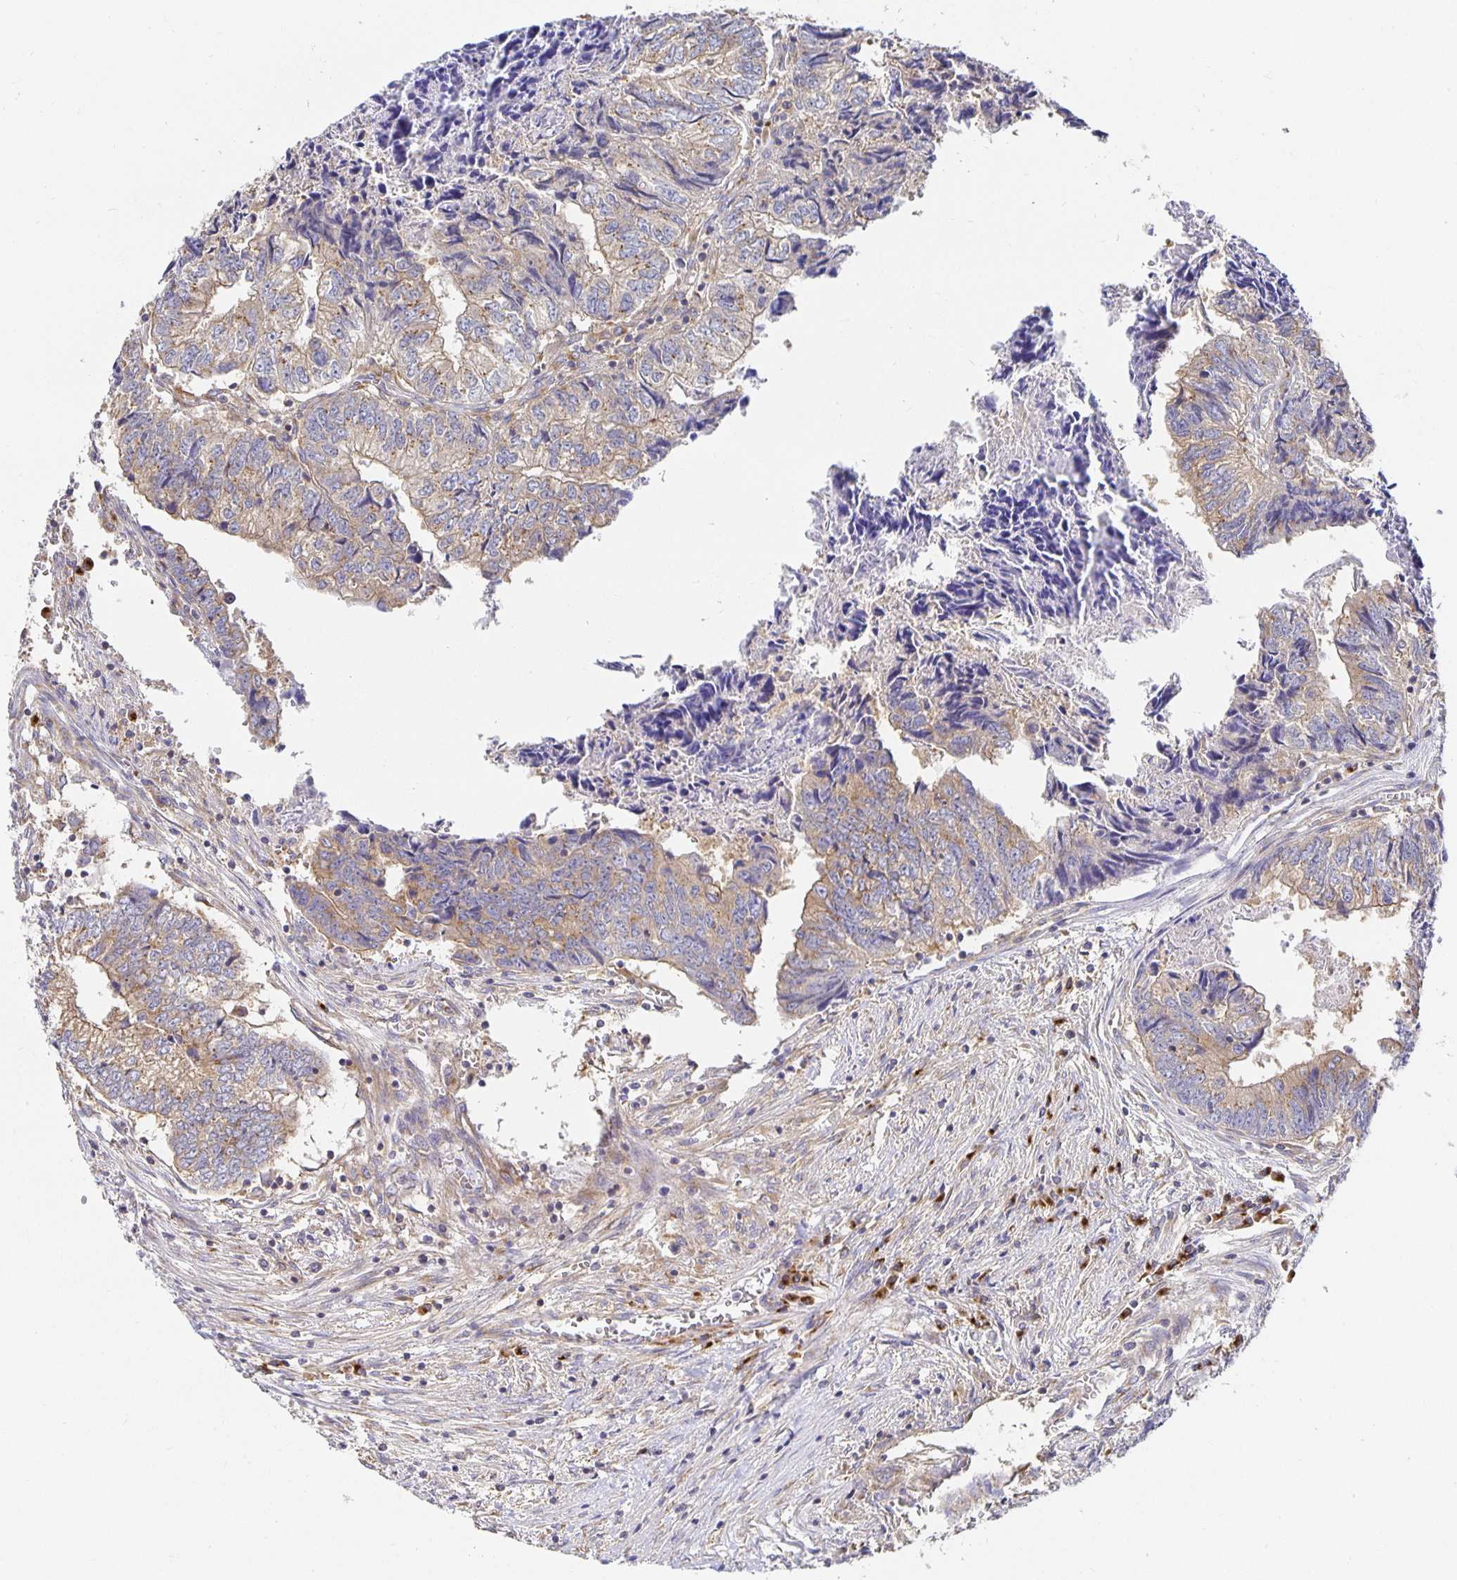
{"staining": {"intensity": "moderate", "quantity": ">75%", "location": "cytoplasmic/membranous"}, "tissue": "colorectal cancer", "cell_type": "Tumor cells", "image_type": "cancer", "snomed": [{"axis": "morphology", "description": "Adenocarcinoma, NOS"}, {"axis": "topography", "description": "Colon"}], "caption": "This is a histology image of immunohistochemistry (IHC) staining of adenocarcinoma (colorectal), which shows moderate positivity in the cytoplasmic/membranous of tumor cells.", "gene": "USO1", "patient": {"sex": "male", "age": 86}}